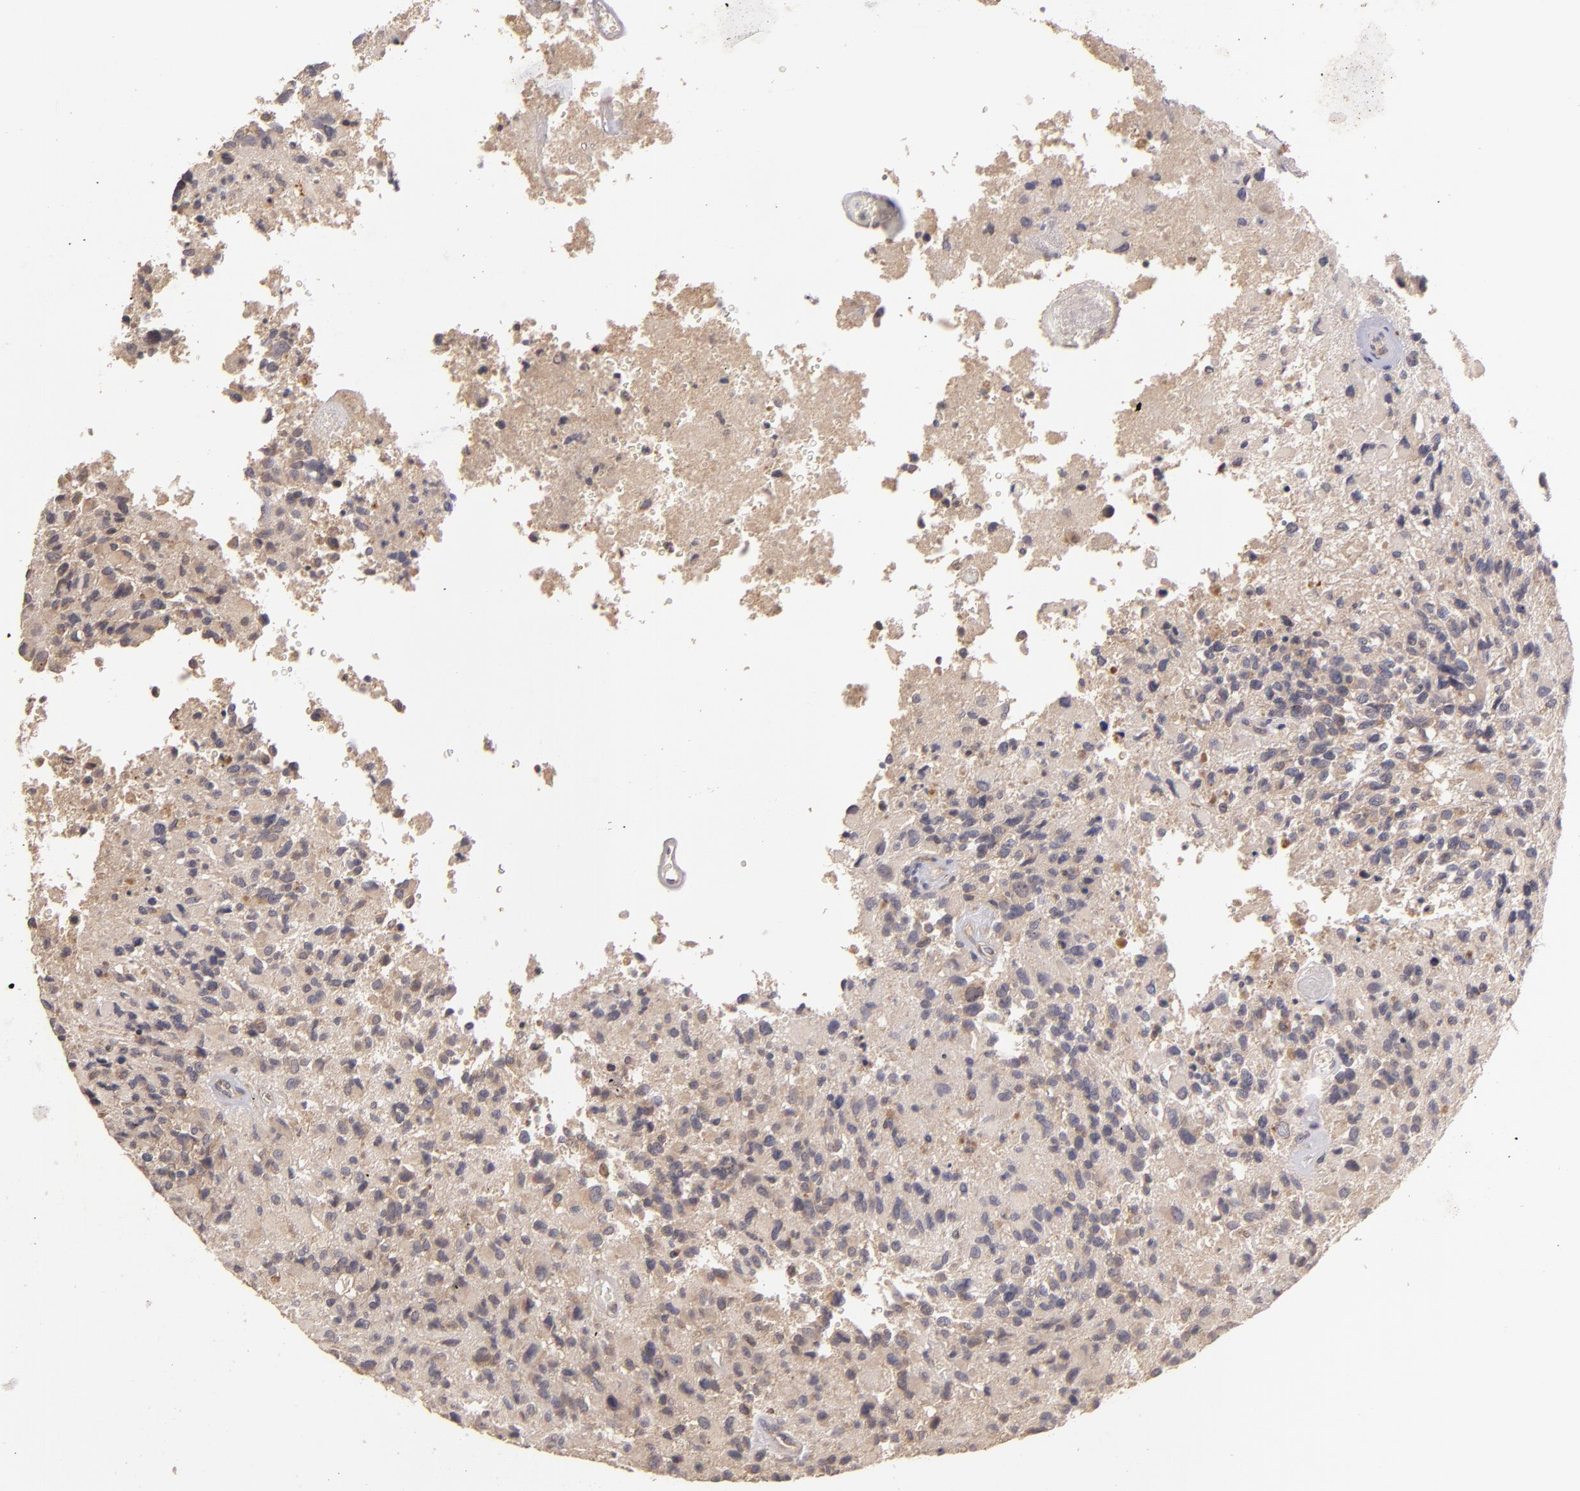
{"staining": {"intensity": "weak", "quantity": "25%-75%", "location": "cytoplasmic/membranous"}, "tissue": "glioma", "cell_type": "Tumor cells", "image_type": "cancer", "snomed": [{"axis": "morphology", "description": "Glioma, malignant, High grade"}, {"axis": "topography", "description": "Brain"}], "caption": "A low amount of weak cytoplasmic/membranous expression is seen in about 25%-75% of tumor cells in glioma tissue.", "gene": "UPF3B", "patient": {"sex": "male", "age": 69}}